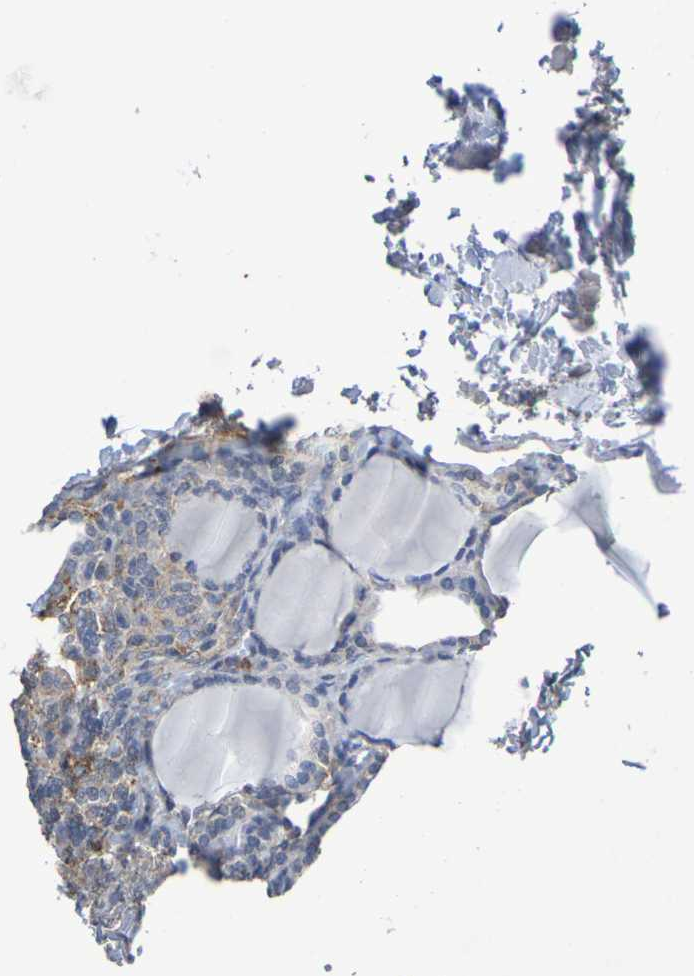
{"staining": {"intensity": "weak", "quantity": ">75%", "location": "cytoplasmic/membranous"}, "tissue": "thyroid cancer", "cell_type": "Tumor cells", "image_type": "cancer", "snomed": [{"axis": "morphology", "description": "Normal tissue, NOS"}, {"axis": "morphology", "description": "Papillary adenocarcinoma, NOS"}, {"axis": "topography", "description": "Thyroid gland"}], "caption": "Human papillary adenocarcinoma (thyroid) stained with a protein marker demonstrates weak staining in tumor cells.", "gene": "CHRNB1", "patient": {"sex": "female", "age": 30}}